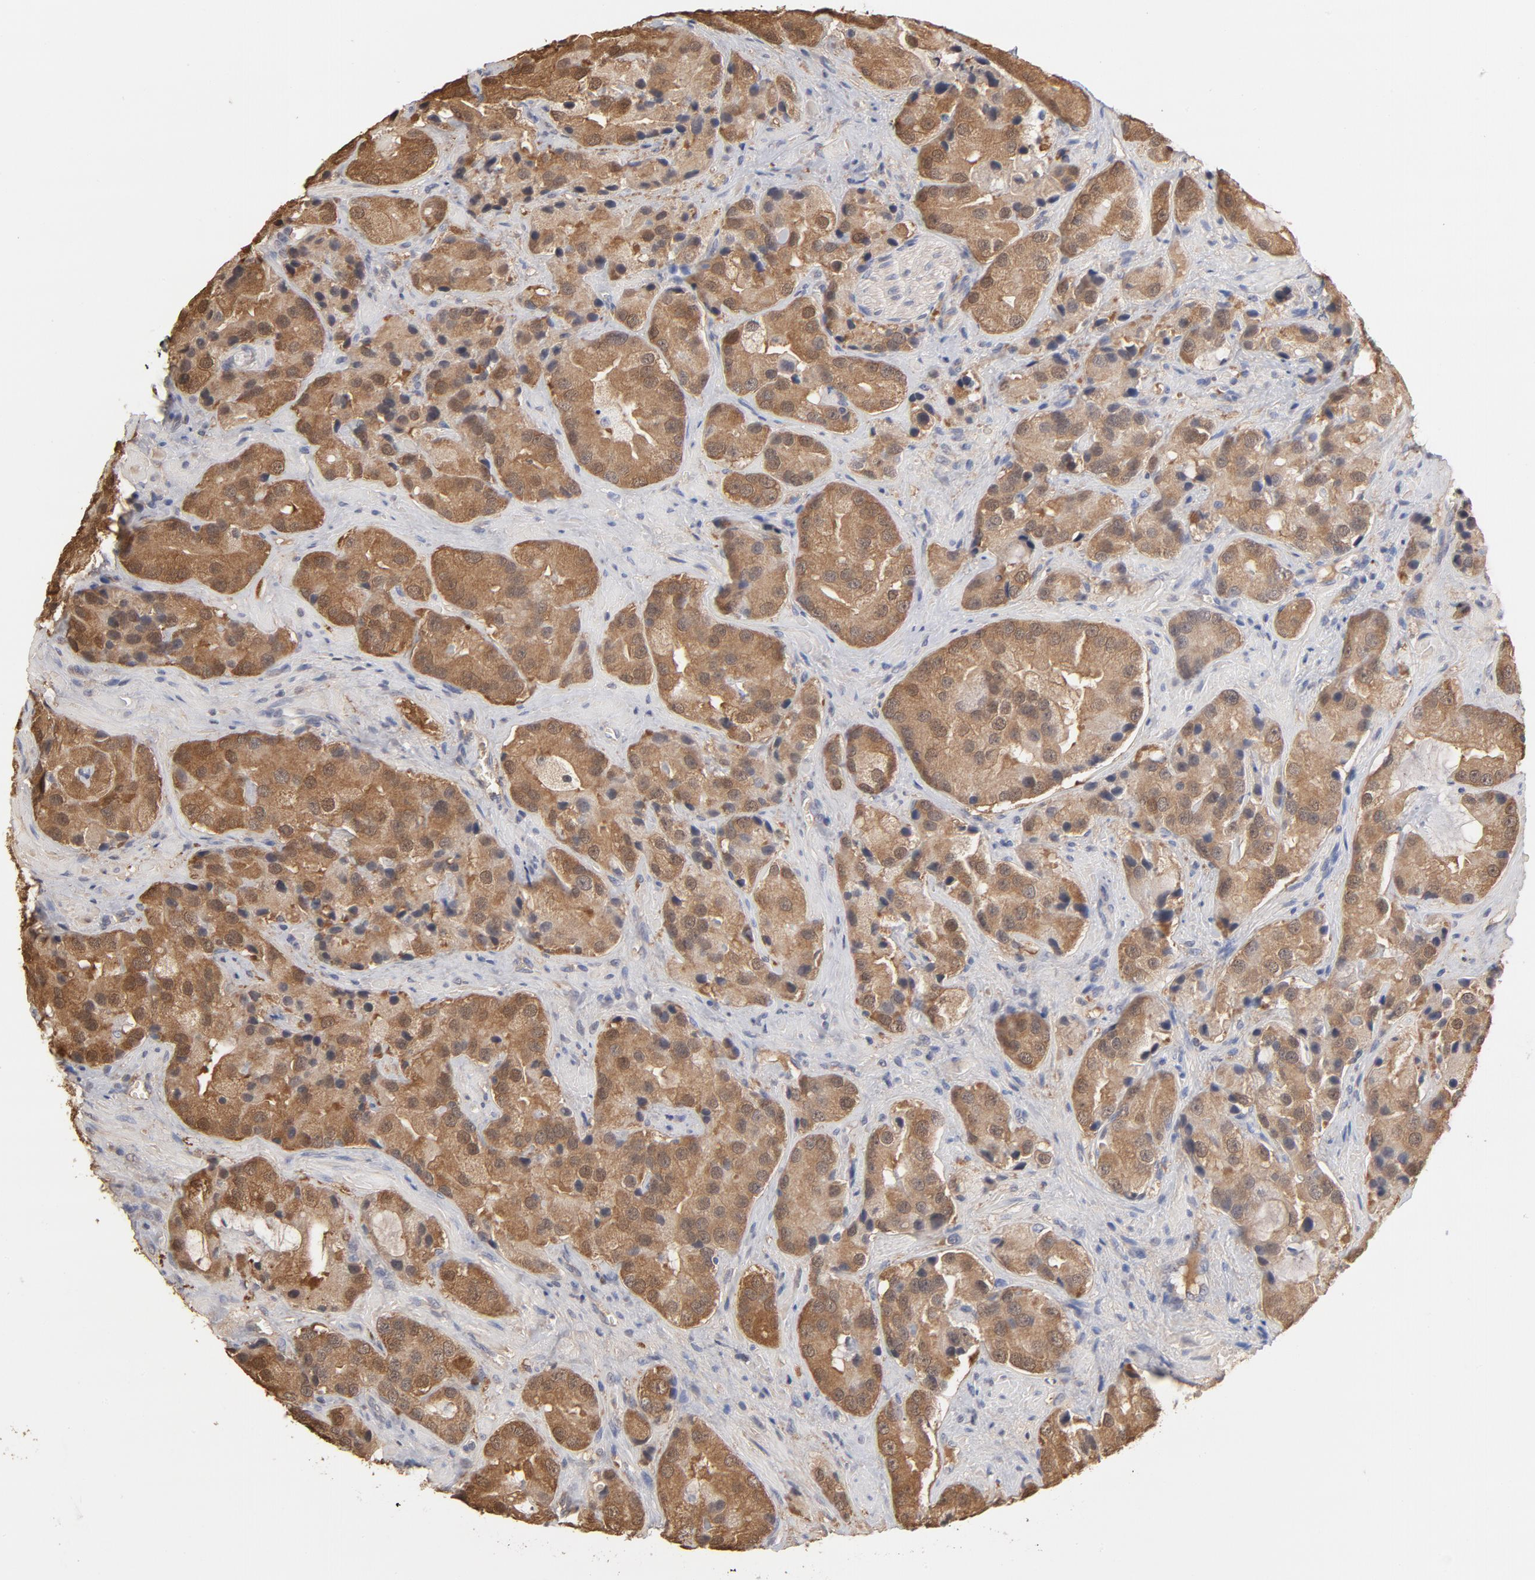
{"staining": {"intensity": "strong", "quantity": ">75%", "location": "cytoplasmic/membranous"}, "tissue": "prostate cancer", "cell_type": "Tumor cells", "image_type": "cancer", "snomed": [{"axis": "morphology", "description": "Adenocarcinoma, High grade"}, {"axis": "topography", "description": "Prostate"}], "caption": "Strong cytoplasmic/membranous protein expression is appreciated in approximately >75% of tumor cells in prostate adenocarcinoma (high-grade).", "gene": "MIF", "patient": {"sex": "male", "age": 70}}